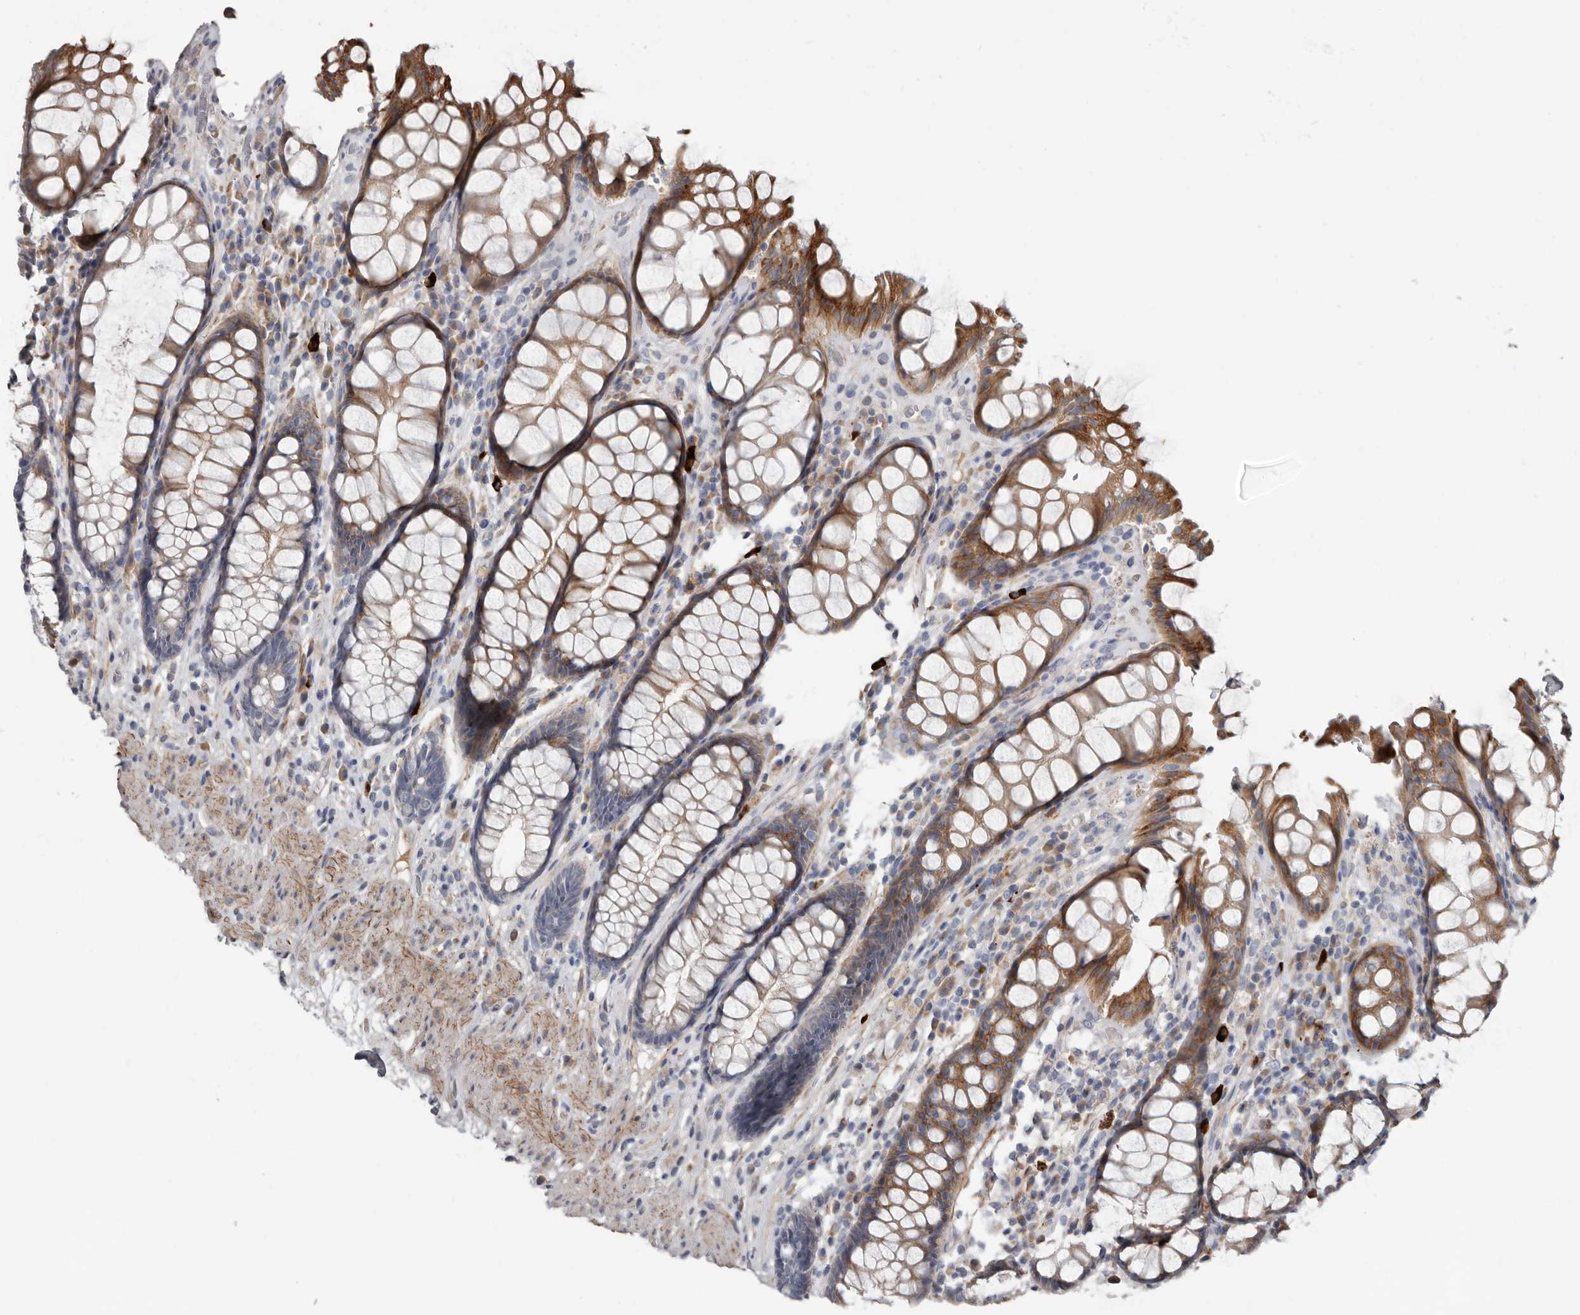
{"staining": {"intensity": "strong", "quantity": ">75%", "location": "cytoplasmic/membranous"}, "tissue": "rectum", "cell_type": "Glandular cells", "image_type": "normal", "snomed": [{"axis": "morphology", "description": "Normal tissue, NOS"}, {"axis": "topography", "description": "Rectum"}], "caption": "Immunohistochemical staining of normal rectum demonstrates high levels of strong cytoplasmic/membranous expression in about >75% of glandular cells. Using DAB (3,3'-diaminobenzidine) (brown) and hematoxylin (blue) stains, captured at high magnification using brightfield microscopy.", "gene": "ZNF114", "patient": {"sex": "male", "age": 64}}